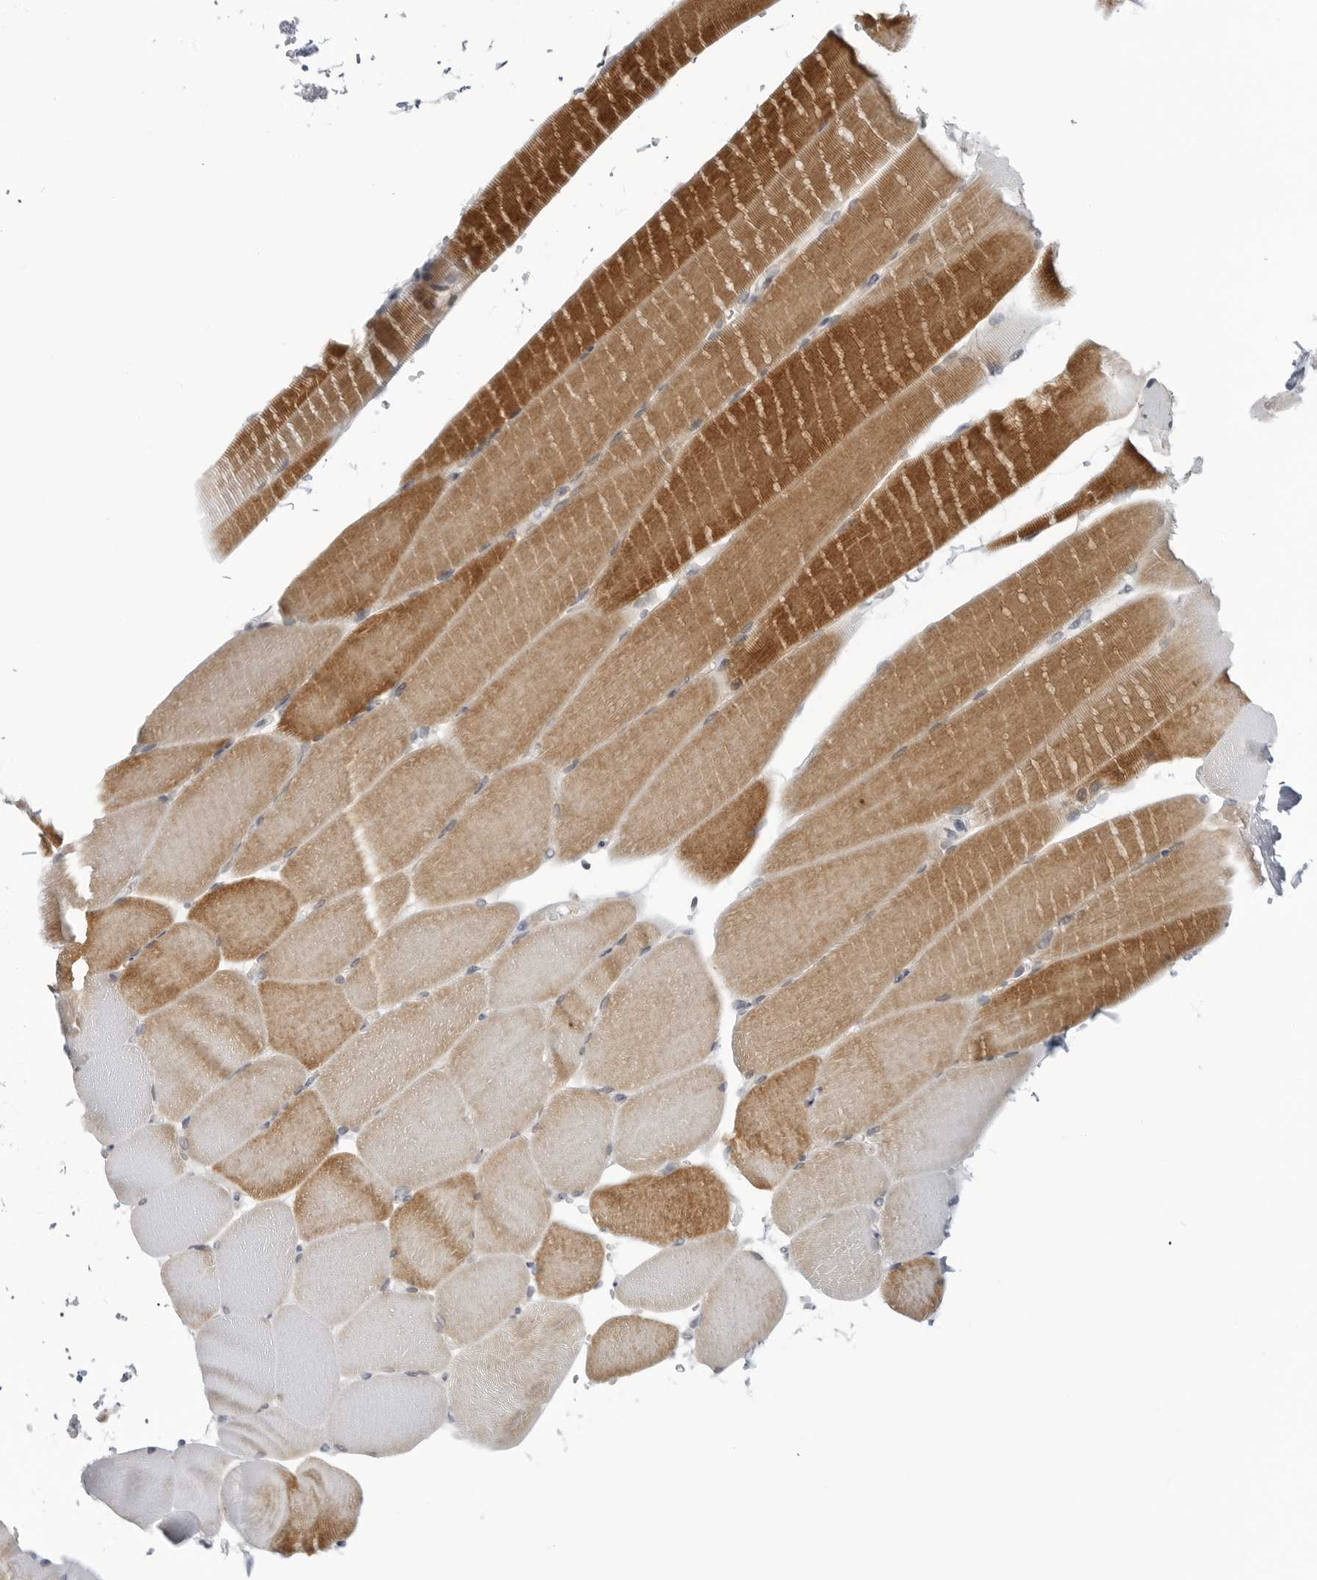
{"staining": {"intensity": "moderate", "quantity": "25%-75%", "location": "cytoplasmic/membranous"}, "tissue": "skeletal muscle", "cell_type": "Myocytes", "image_type": "normal", "snomed": [{"axis": "morphology", "description": "Normal tissue, NOS"}, {"axis": "topography", "description": "Skeletal muscle"}, {"axis": "topography", "description": "Parathyroid gland"}], "caption": "Skeletal muscle stained with immunohistochemistry exhibits moderate cytoplasmic/membranous staining in approximately 25%-75% of myocytes. (DAB IHC with brightfield microscopy, high magnification).", "gene": "ADAMTS5", "patient": {"sex": "female", "age": 37}}